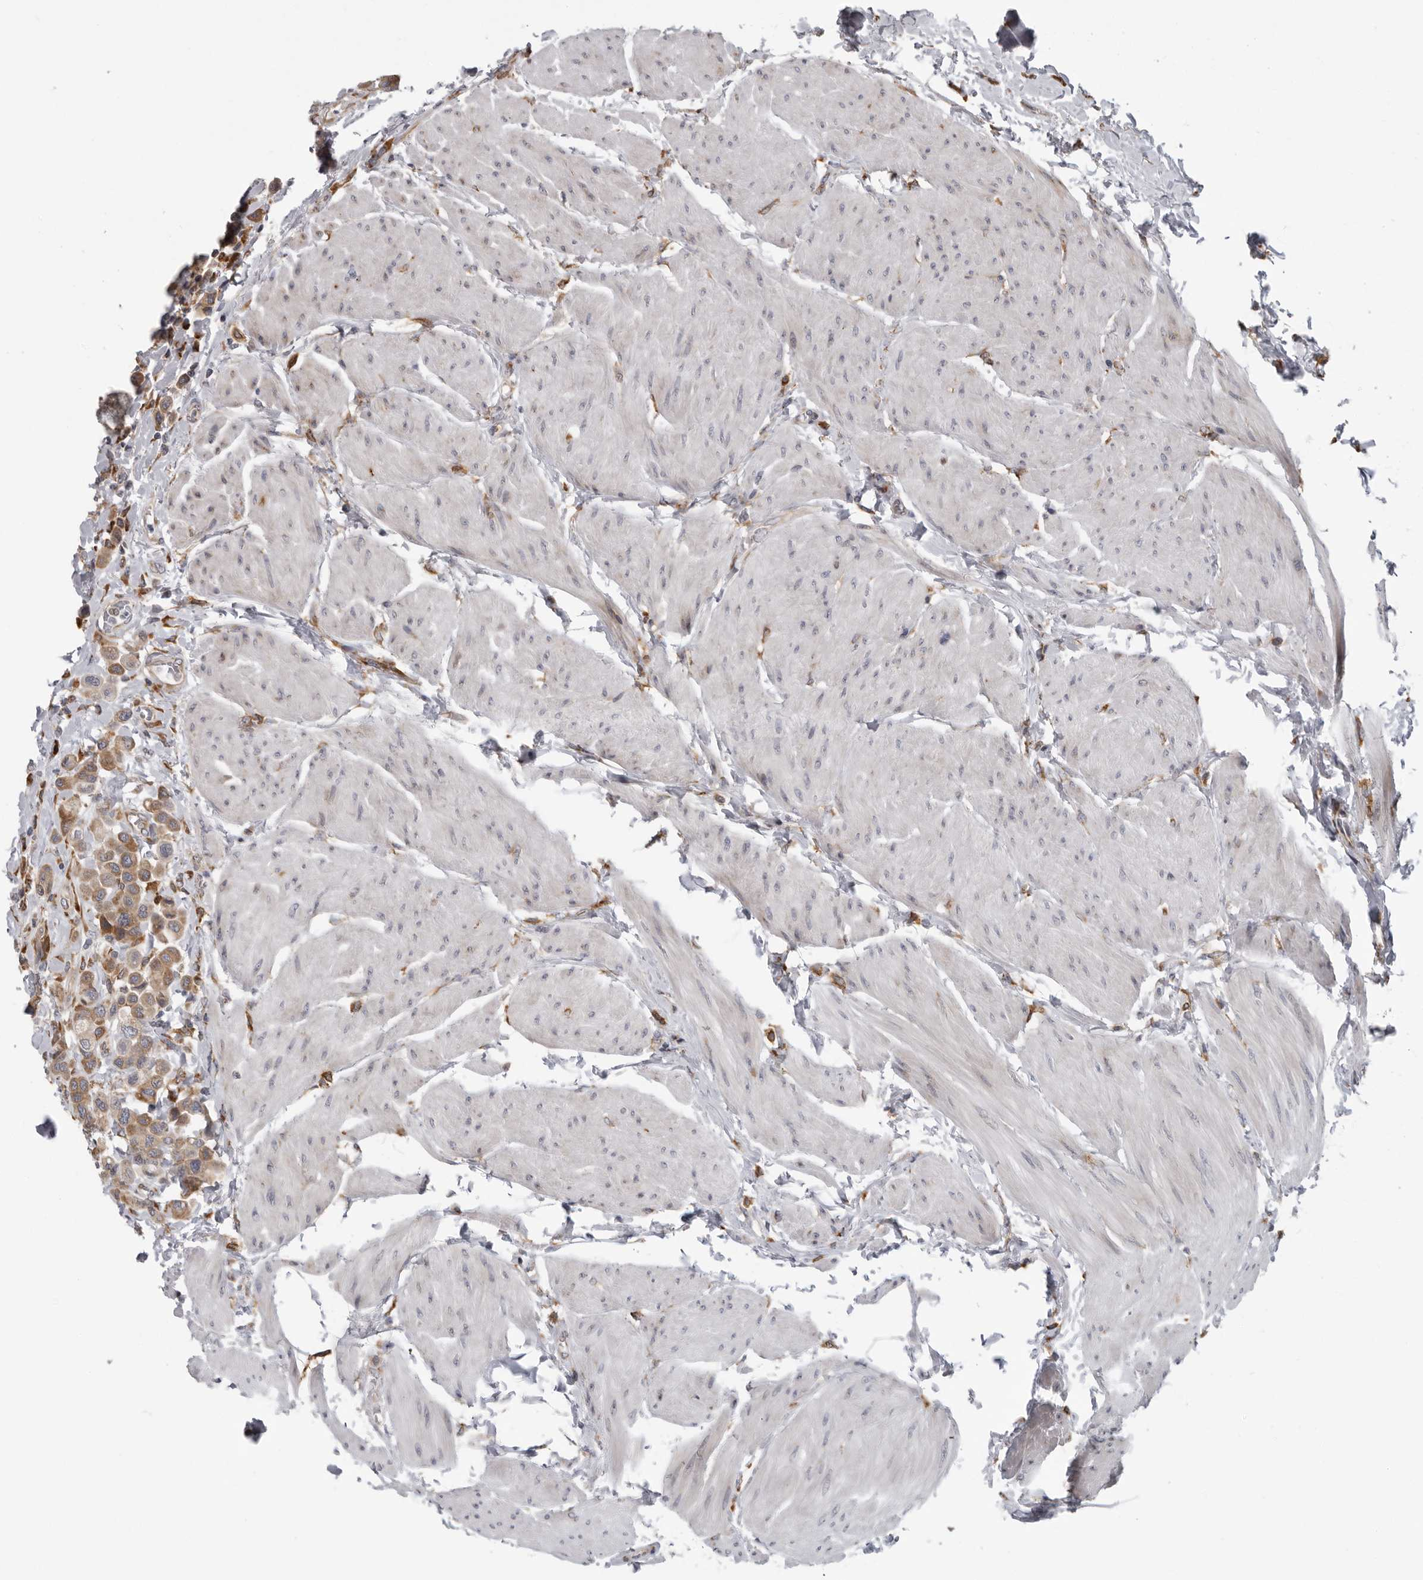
{"staining": {"intensity": "moderate", "quantity": ">75%", "location": "cytoplasmic/membranous"}, "tissue": "urothelial cancer", "cell_type": "Tumor cells", "image_type": "cancer", "snomed": [{"axis": "morphology", "description": "Urothelial carcinoma, High grade"}, {"axis": "topography", "description": "Urinary bladder"}], "caption": "Approximately >75% of tumor cells in urothelial cancer show moderate cytoplasmic/membranous protein staining as visualized by brown immunohistochemical staining.", "gene": "ALPK2", "patient": {"sex": "male", "age": 50}}